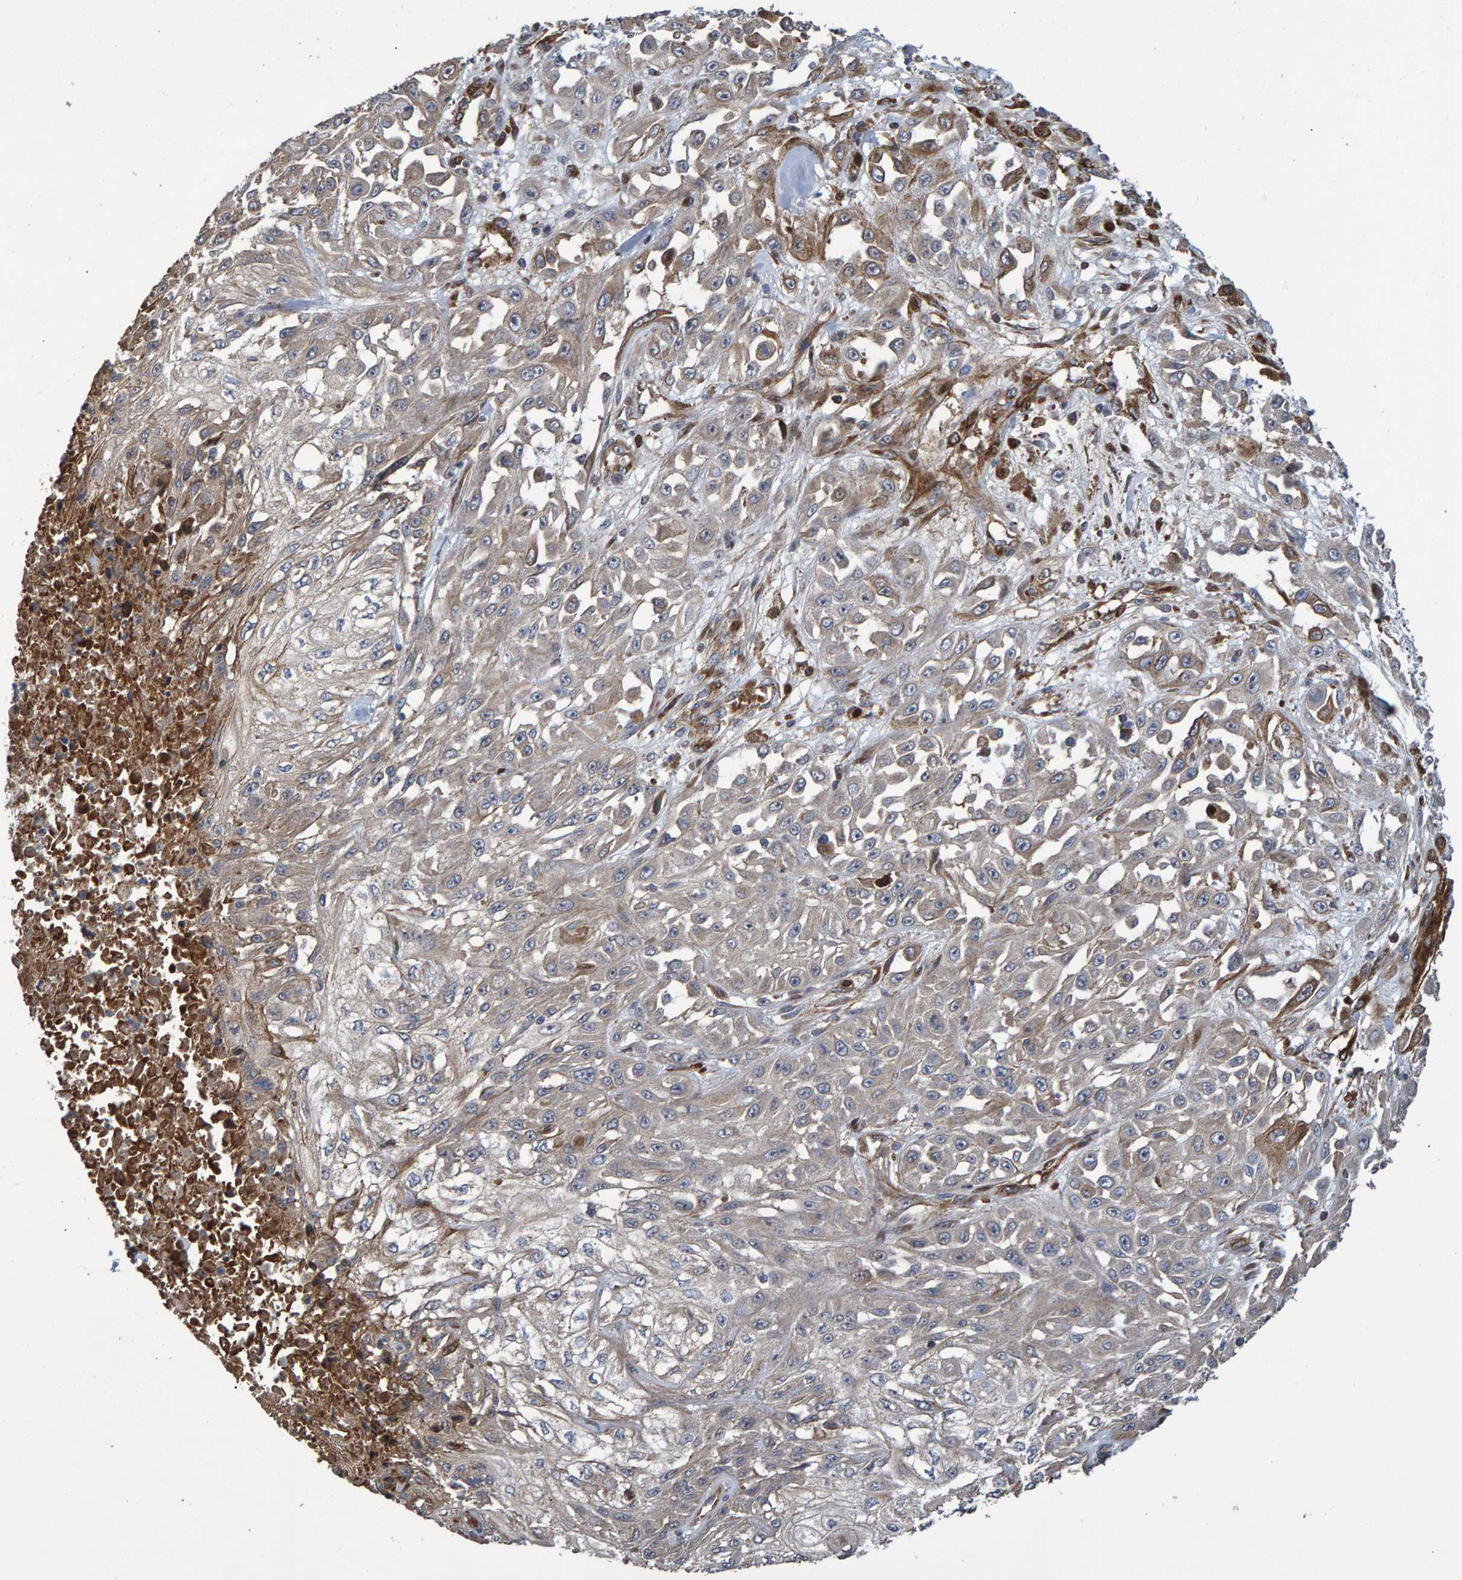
{"staining": {"intensity": "weak", "quantity": ">75%", "location": "cytoplasmic/membranous"}, "tissue": "skin cancer", "cell_type": "Tumor cells", "image_type": "cancer", "snomed": [{"axis": "morphology", "description": "Squamous cell carcinoma, NOS"}, {"axis": "morphology", "description": "Squamous cell carcinoma, metastatic, NOS"}, {"axis": "topography", "description": "Skin"}, {"axis": "topography", "description": "Lymph node"}], "caption": "IHC micrograph of skin cancer (metastatic squamous cell carcinoma) stained for a protein (brown), which reveals low levels of weak cytoplasmic/membranous staining in about >75% of tumor cells.", "gene": "SLIT2", "patient": {"sex": "male", "age": 75}}